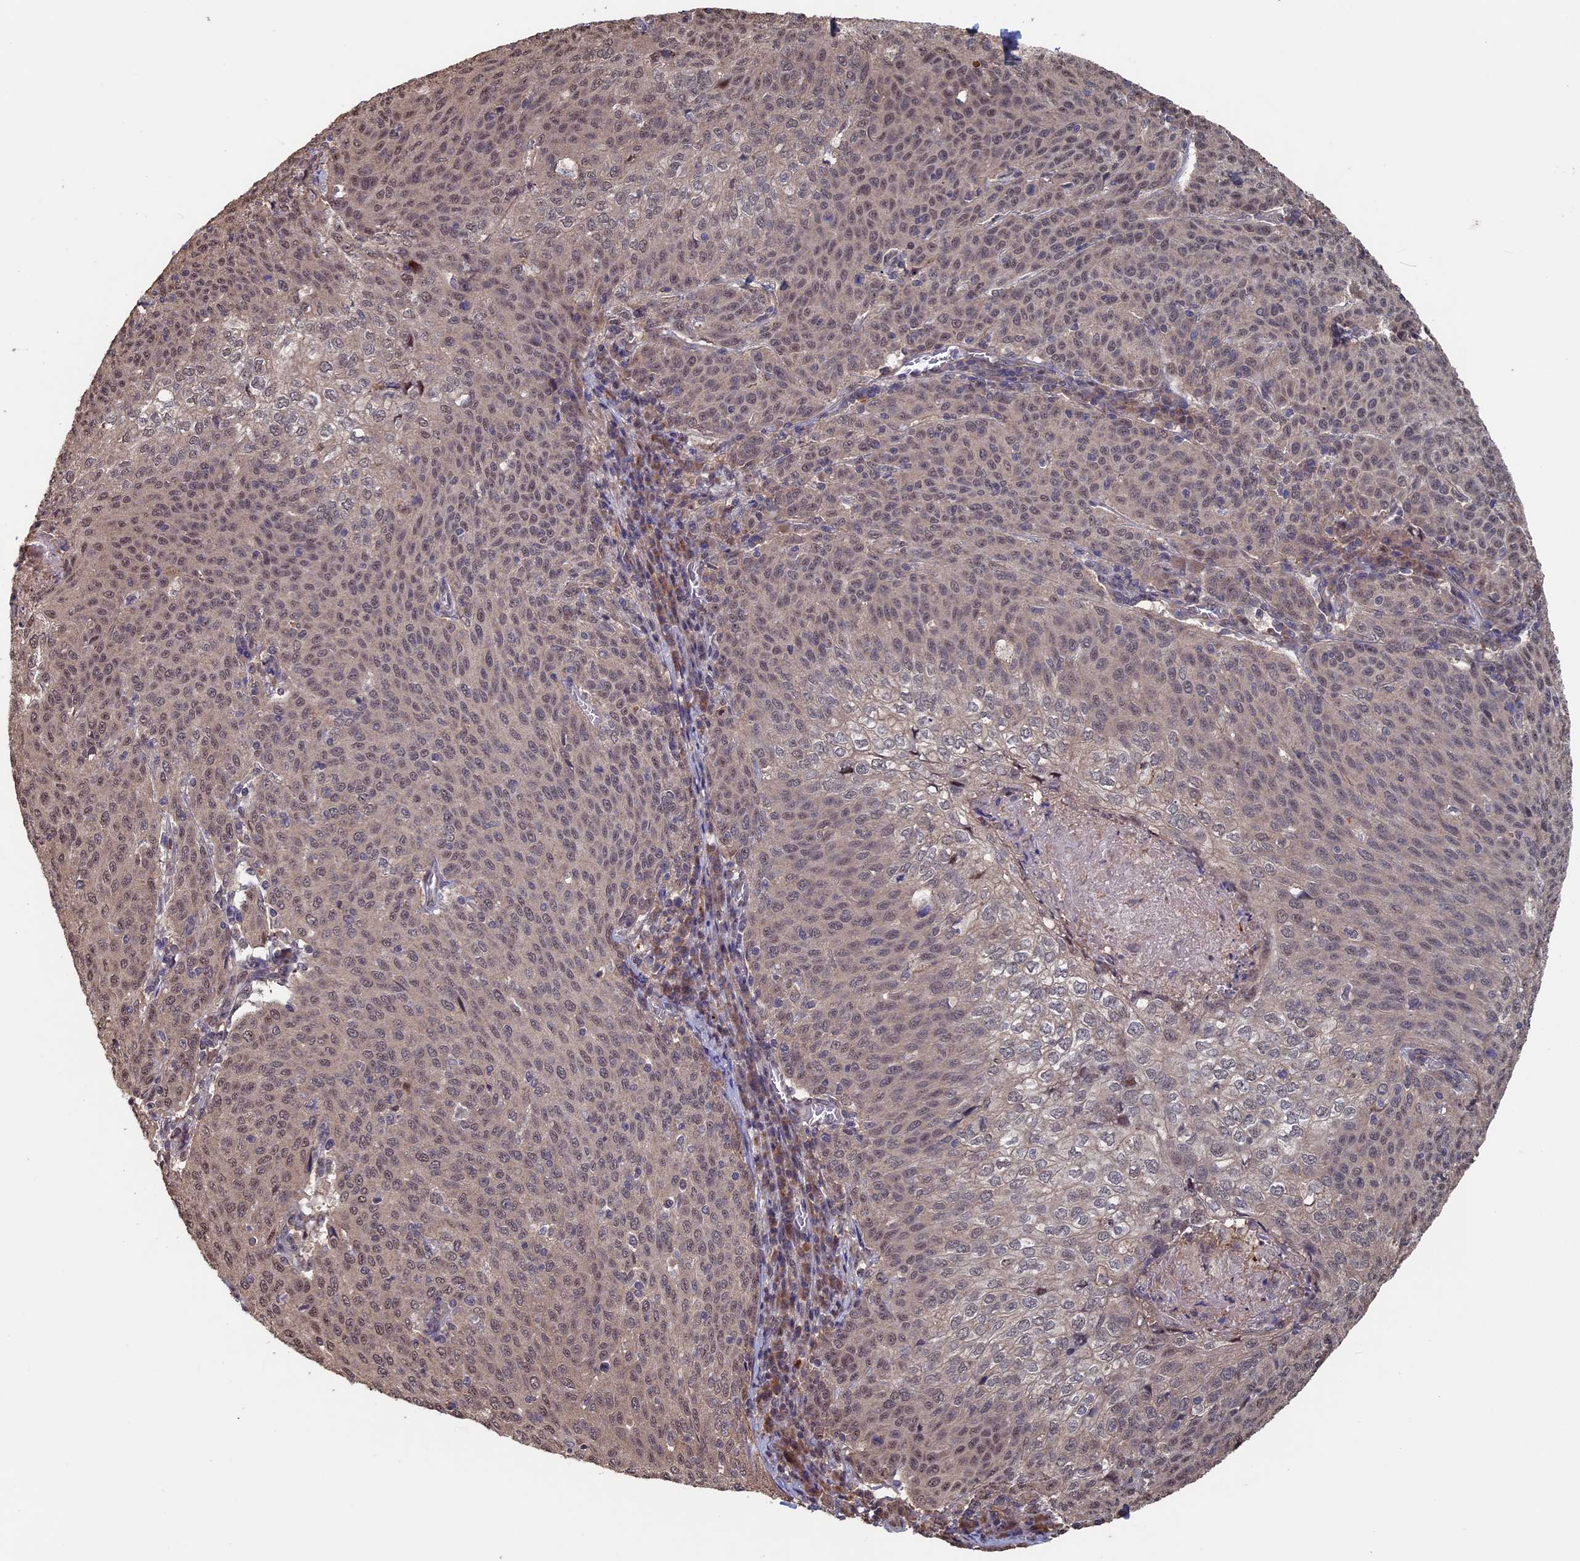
{"staining": {"intensity": "moderate", "quantity": ">75%", "location": "nuclear"}, "tissue": "cervical cancer", "cell_type": "Tumor cells", "image_type": "cancer", "snomed": [{"axis": "morphology", "description": "Squamous cell carcinoma, NOS"}, {"axis": "topography", "description": "Cervix"}], "caption": "A high-resolution micrograph shows IHC staining of cervical cancer (squamous cell carcinoma), which reveals moderate nuclear positivity in about >75% of tumor cells. (DAB = brown stain, brightfield microscopy at high magnification).", "gene": "KIAA1328", "patient": {"sex": "female", "age": 46}}